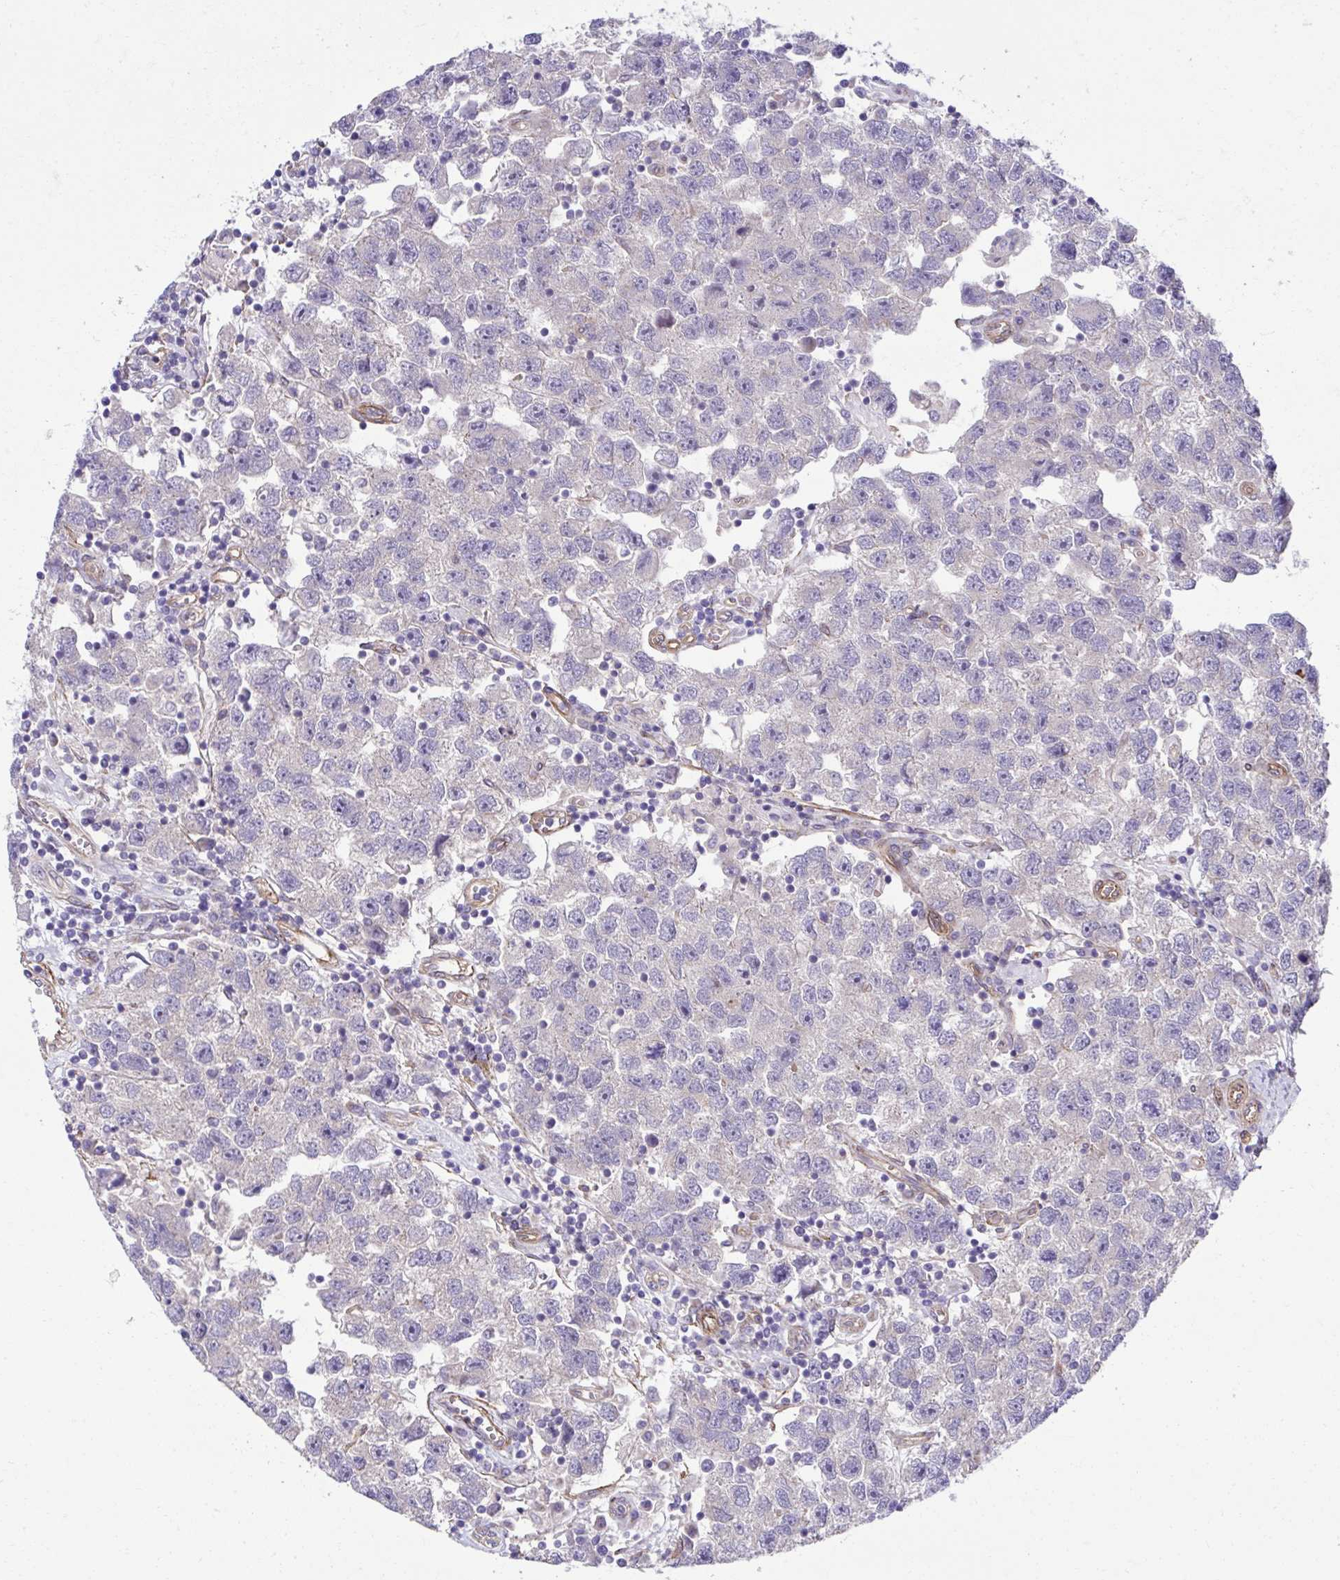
{"staining": {"intensity": "negative", "quantity": "none", "location": "none"}, "tissue": "testis cancer", "cell_type": "Tumor cells", "image_type": "cancer", "snomed": [{"axis": "morphology", "description": "Seminoma, NOS"}, {"axis": "topography", "description": "Testis"}], "caption": "The immunohistochemistry micrograph has no significant expression in tumor cells of seminoma (testis) tissue.", "gene": "TRIM52", "patient": {"sex": "male", "age": 26}}